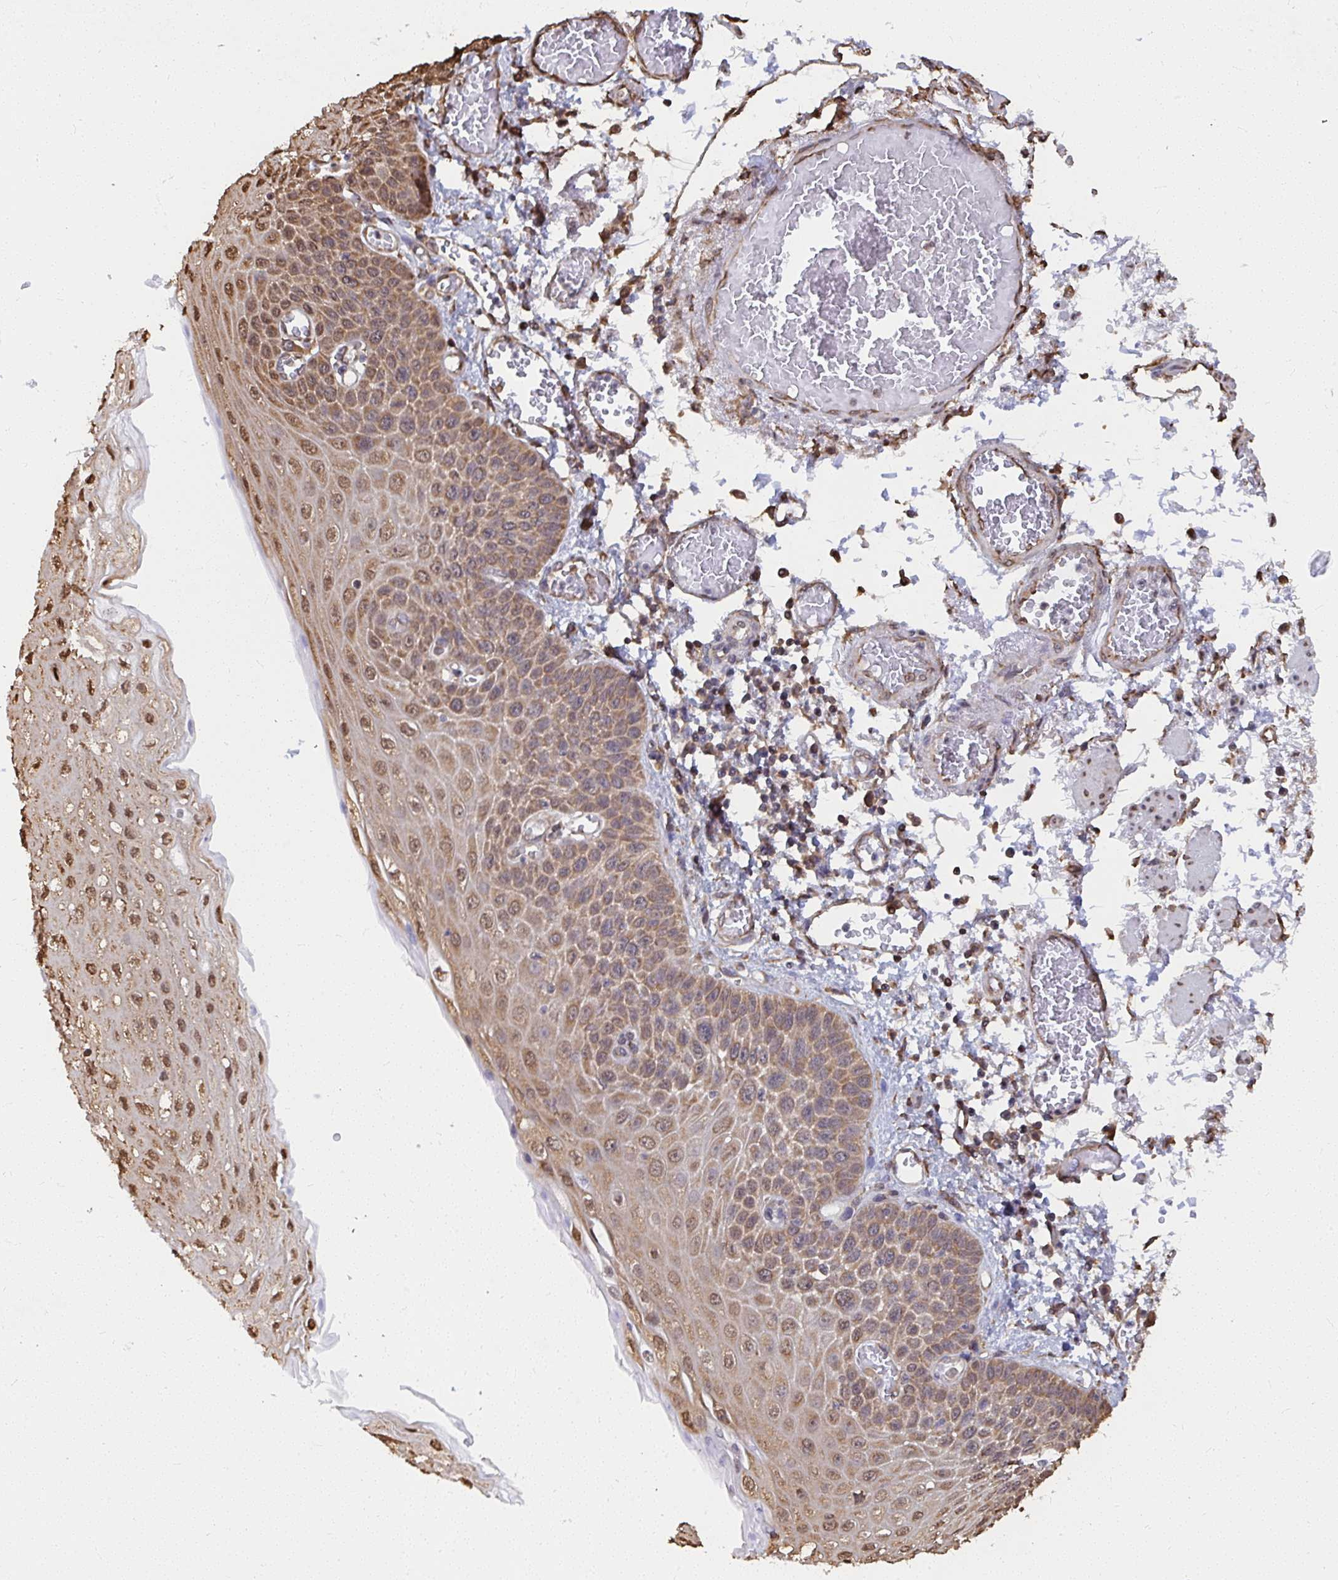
{"staining": {"intensity": "moderate", "quantity": ">75%", "location": "cytoplasmic/membranous,nuclear"}, "tissue": "esophagus", "cell_type": "Squamous epithelial cells", "image_type": "normal", "snomed": [{"axis": "morphology", "description": "Normal tissue, NOS"}, {"axis": "morphology", "description": "Adenocarcinoma, NOS"}, {"axis": "topography", "description": "Esophagus"}], "caption": "The histopathology image displays immunohistochemical staining of unremarkable esophagus. There is moderate cytoplasmic/membranous,nuclear staining is present in about >75% of squamous epithelial cells.", "gene": "SYNCRIP", "patient": {"sex": "male", "age": 81}}